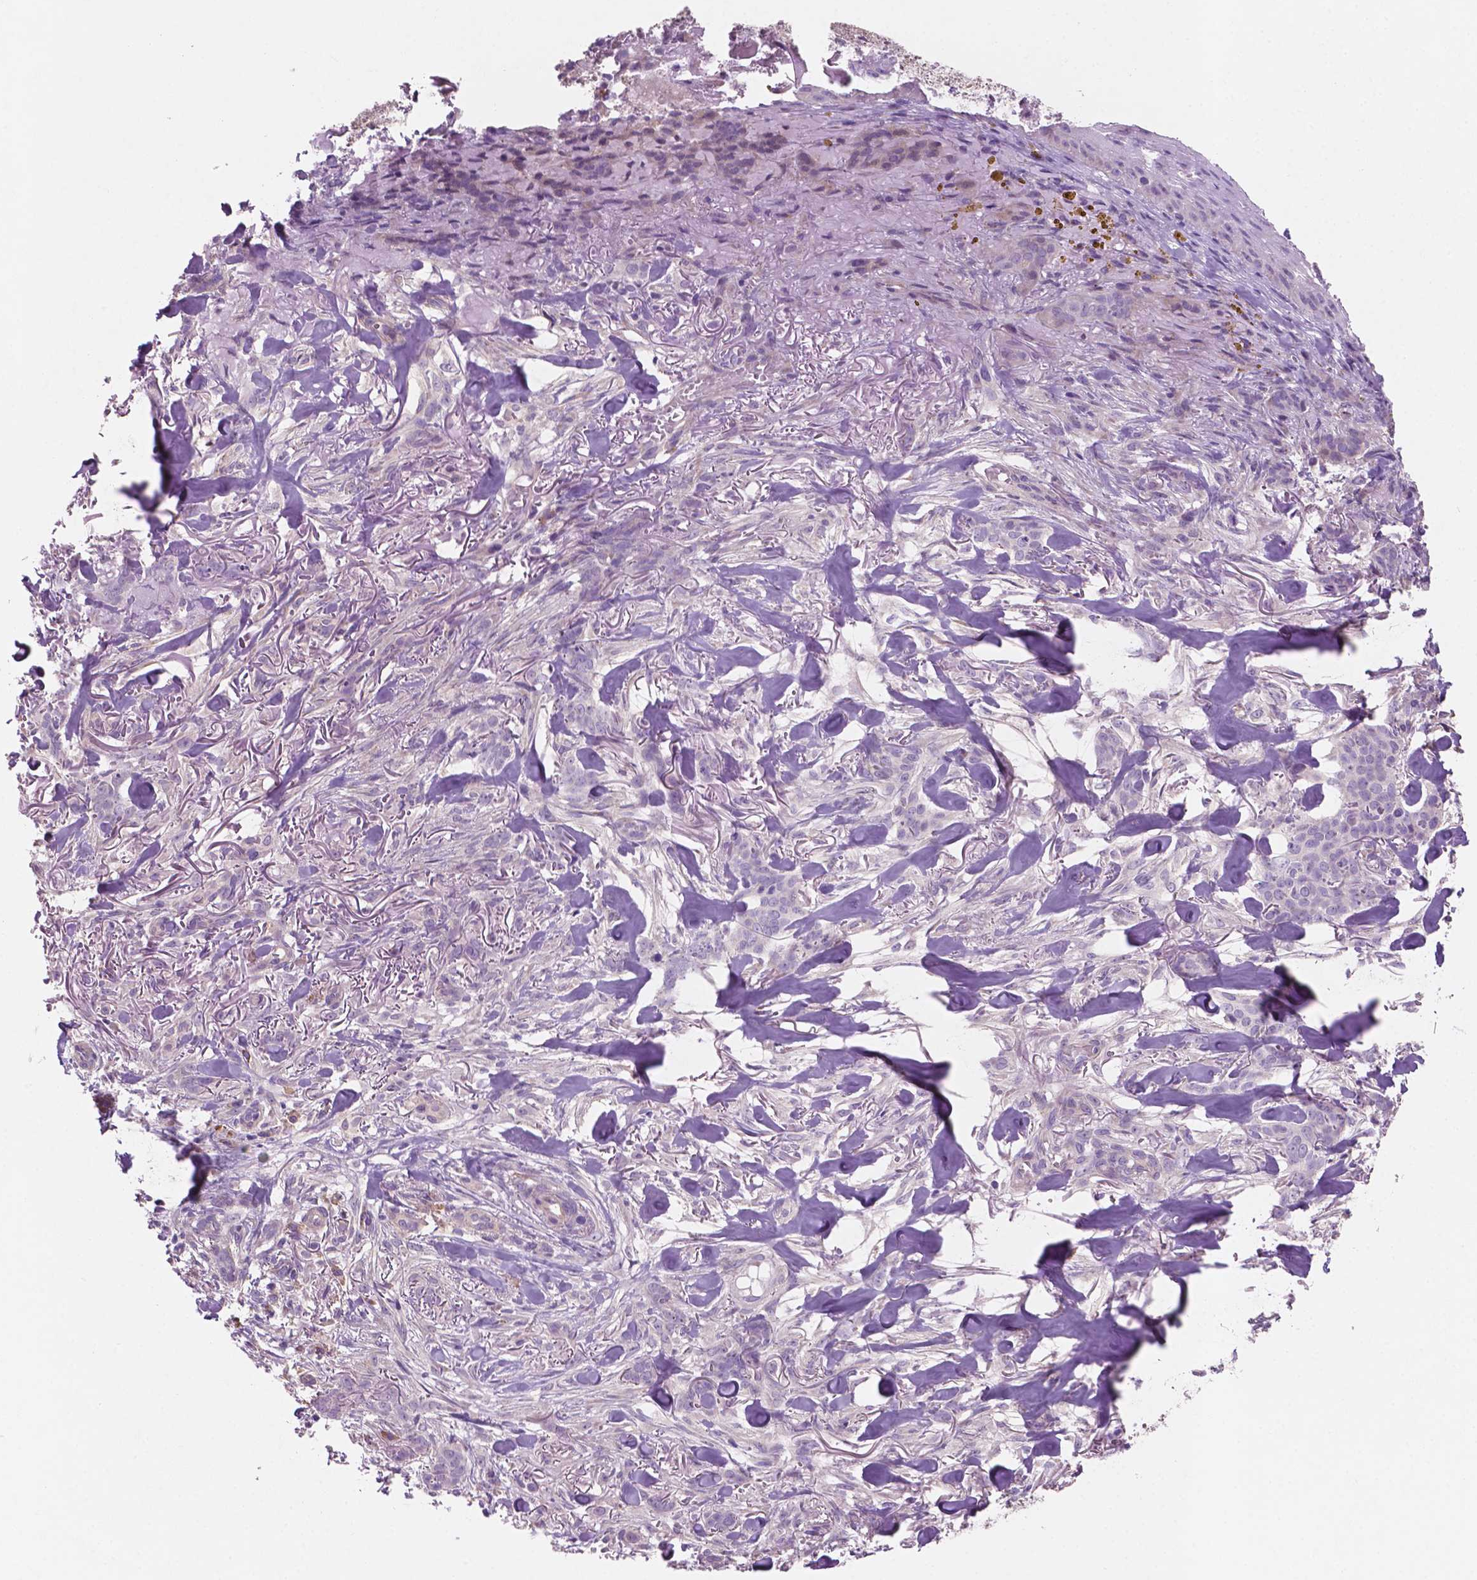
{"staining": {"intensity": "negative", "quantity": "none", "location": "none"}, "tissue": "skin cancer", "cell_type": "Tumor cells", "image_type": "cancer", "snomed": [{"axis": "morphology", "description": "Basal cell carcinoma"}, {"axis": "topography", "description": "Skin"}], "caption": "DAB (3,3'-diaminobenzidine) immunohistochemical staining of human basal cell carcinoma (skin) displays no significant positivity in tumor cells. (DAB IHC, high magnification).", "gene": "LRP1B", "patient": {"sex": "female", "age": 61}}